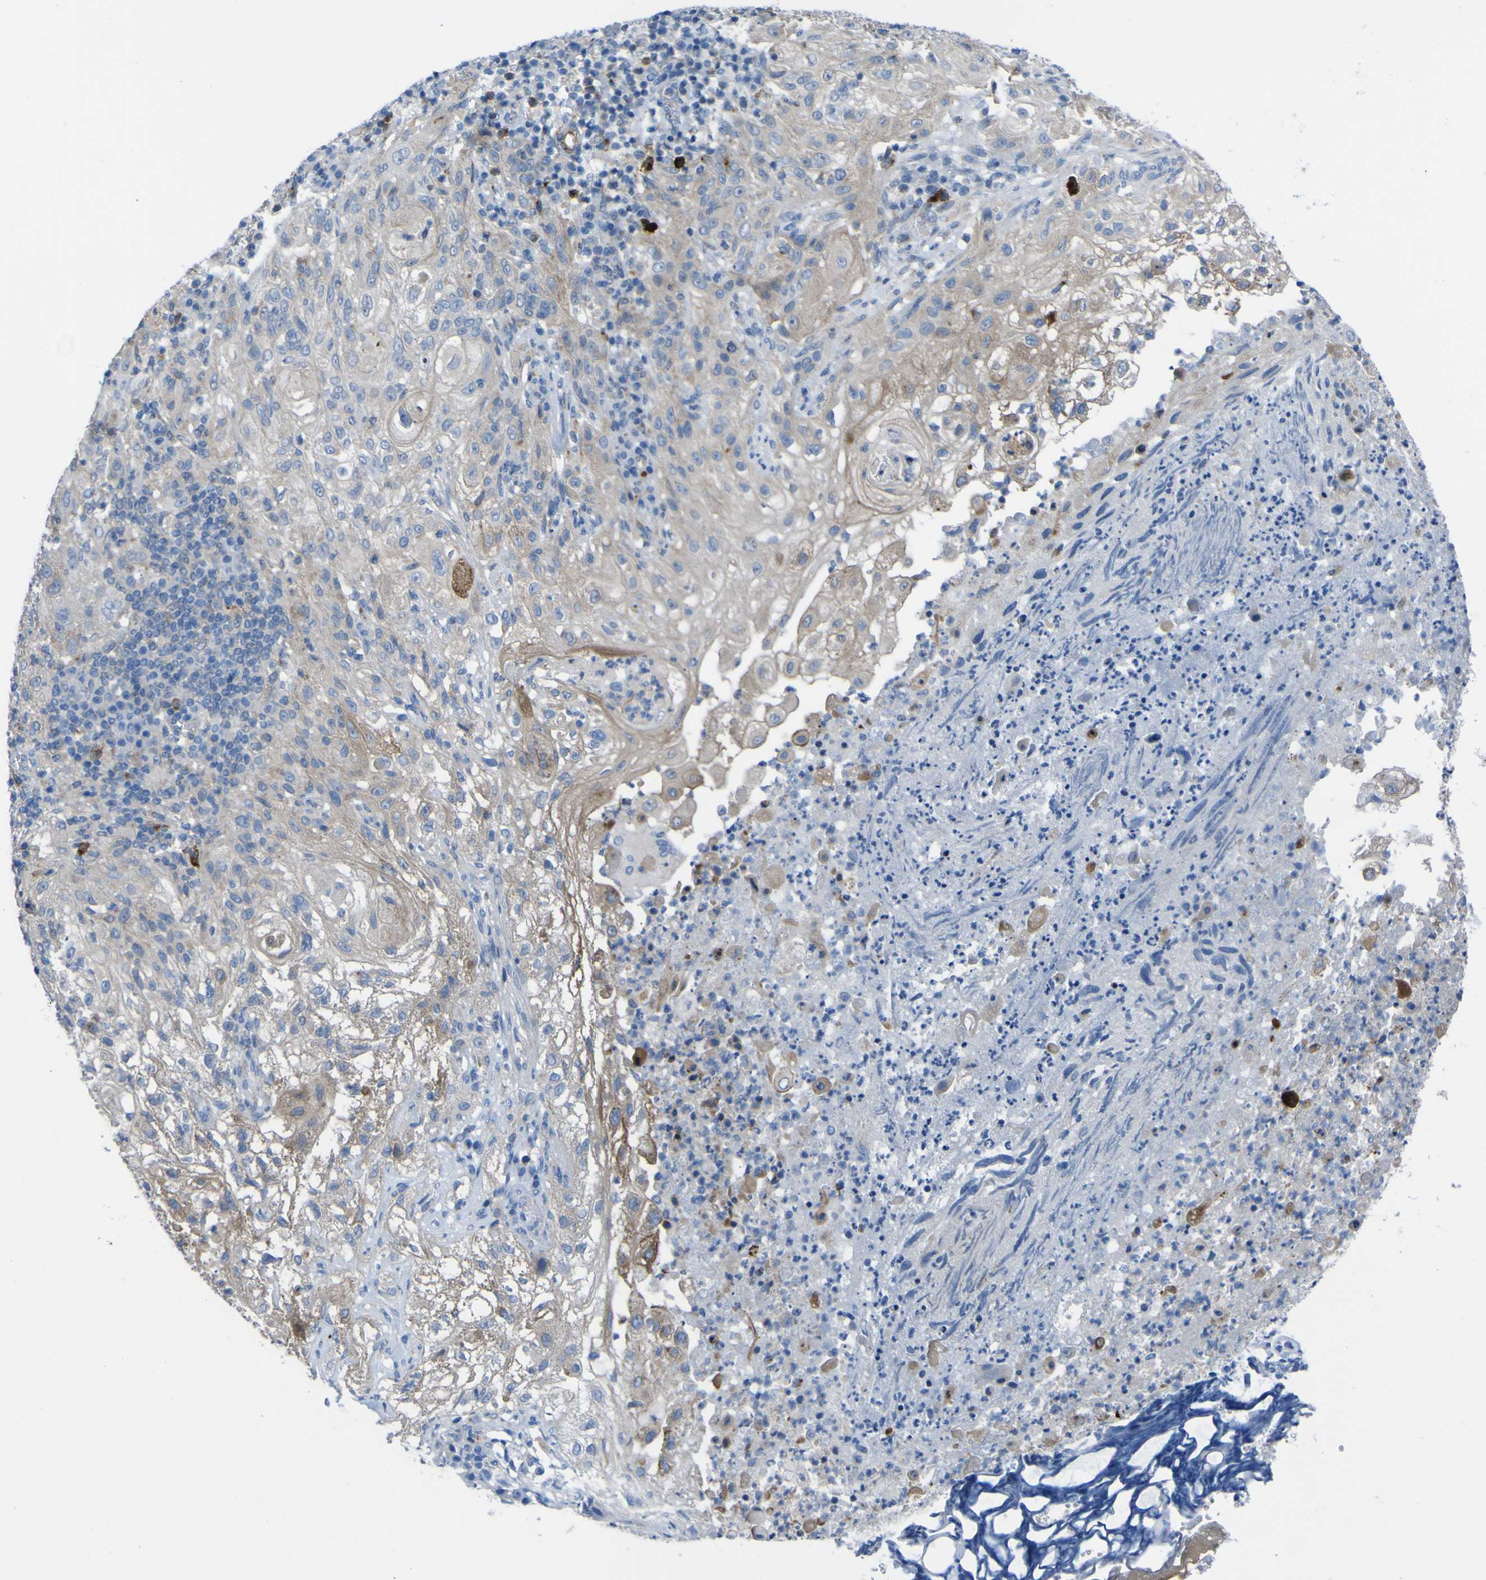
{"staining": {"intensity": "weak", "quantity": "<25%", "location": "cytoplasmic/membranous"}, "tissue": "lung cancer", "cell_type": "Tumor cells", "image_type": "cancer", "snomed": [{"axis": "morphology", "description": "Inflammation, NOS"}, {"axis": "morphology", "description": "Squamous cell carcinoma, NOS"}, {"axis": "topography", "description": "Lymph node"}, {"axis": "topography", "description": "Soft tissue"}, {"axis": "topography", "description": "Lung"}], "caption": "Immunohistochemistry micrograph of lung squamous cell carcinoma stained for a protein (brown), which shows no staining in tumor cells.", "gene": "CST3", "patient": {"sex": "male", "age": 66}}